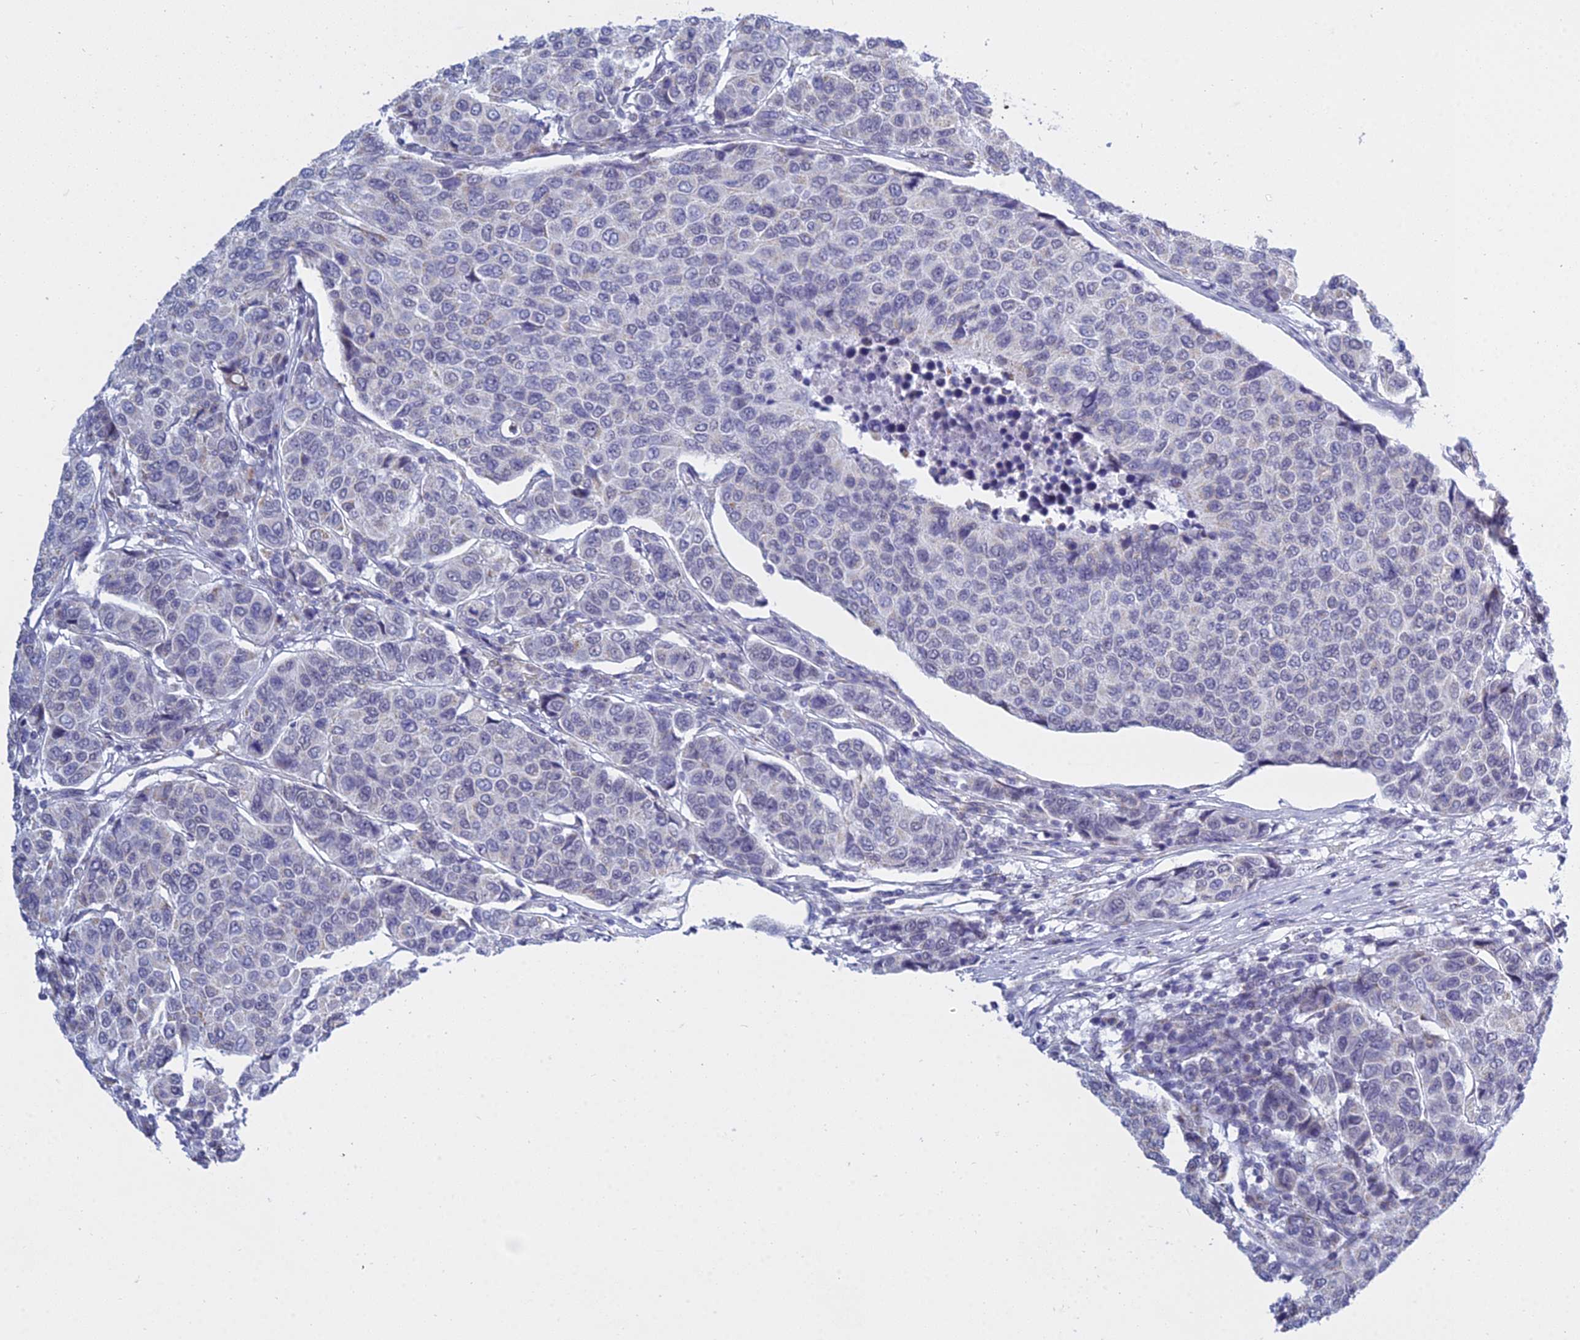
{"staining": {"intensity": "negative", "quantity": "none", "location": "none"}, "tissue": "breast cancer", "cell_type": "Tumor cells", "image_type": "cancer", "snomed": [{"axis": "morphology", "description": "Duct carcinoma"}, {"axis": "topography", "description": "Breast"}], "caption": "Breast cancer (invasive ductal carcinoma) was stained to show a protein in brown. There is no significant positivity in tumor cells.", "gene": "KLF14", "patient": {"sex": "female", "age": 55}}